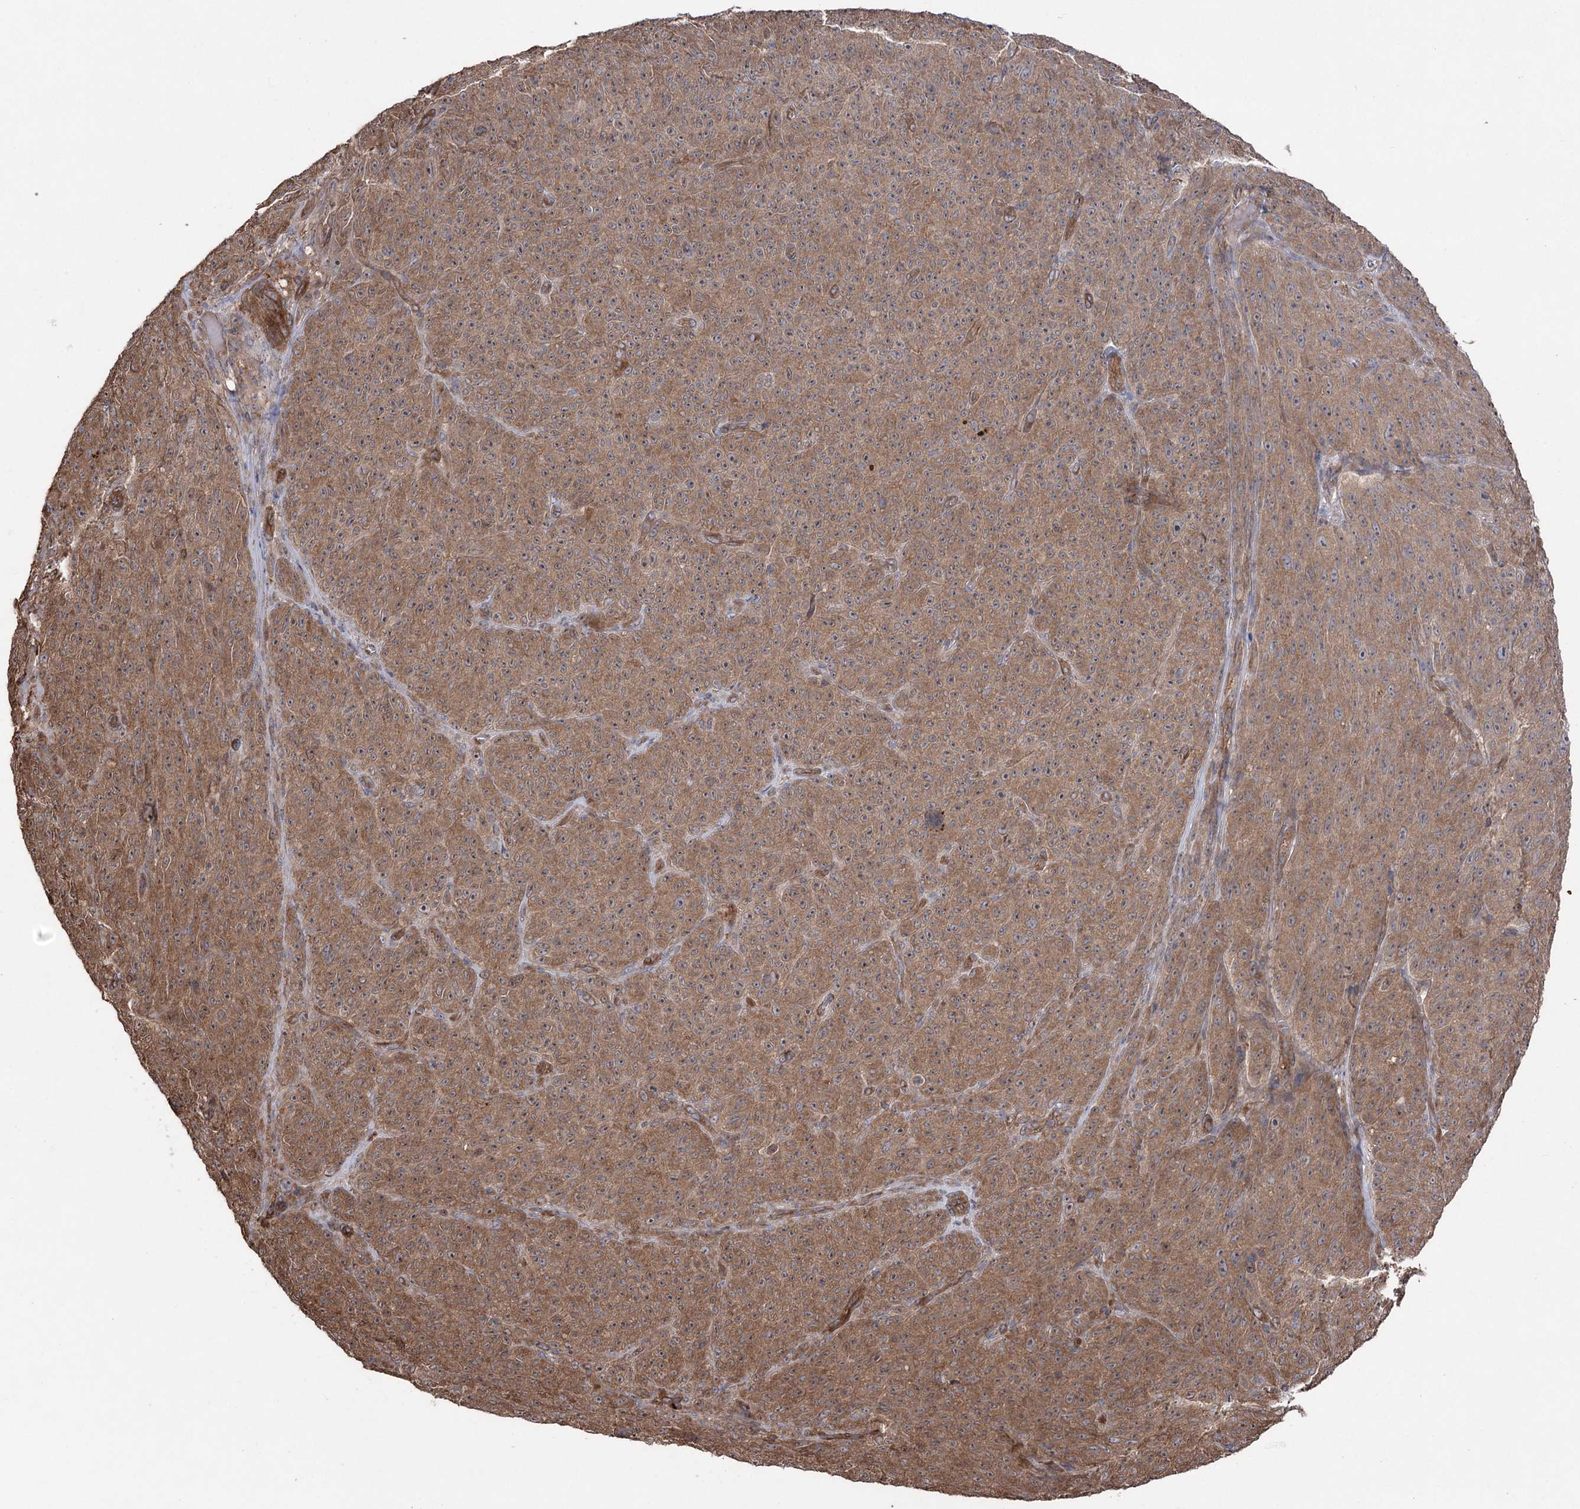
{"staining": {"intensity": "moderate", "quantity": "25%-75%", "location": "cytoplasmic/membranous"}, "tissue": "melanoma", "cell_type": "Tumor cells", "image_type": "cancer", "snomed": [{"axis": "morphology", "description": "Malignant melanoma, NOS"}, {"axis": "topography", "description": "Skin"}], "caption": "Immunohistochemistry (IHC) image of human melanoma stained for a protein (brown), which displays medium levels of moderate cytoplasmic/membranous staining in about 25%-75% of tumor cells.", "gene": "LARS2", "patient": {"sex": "female", "age": 82}}